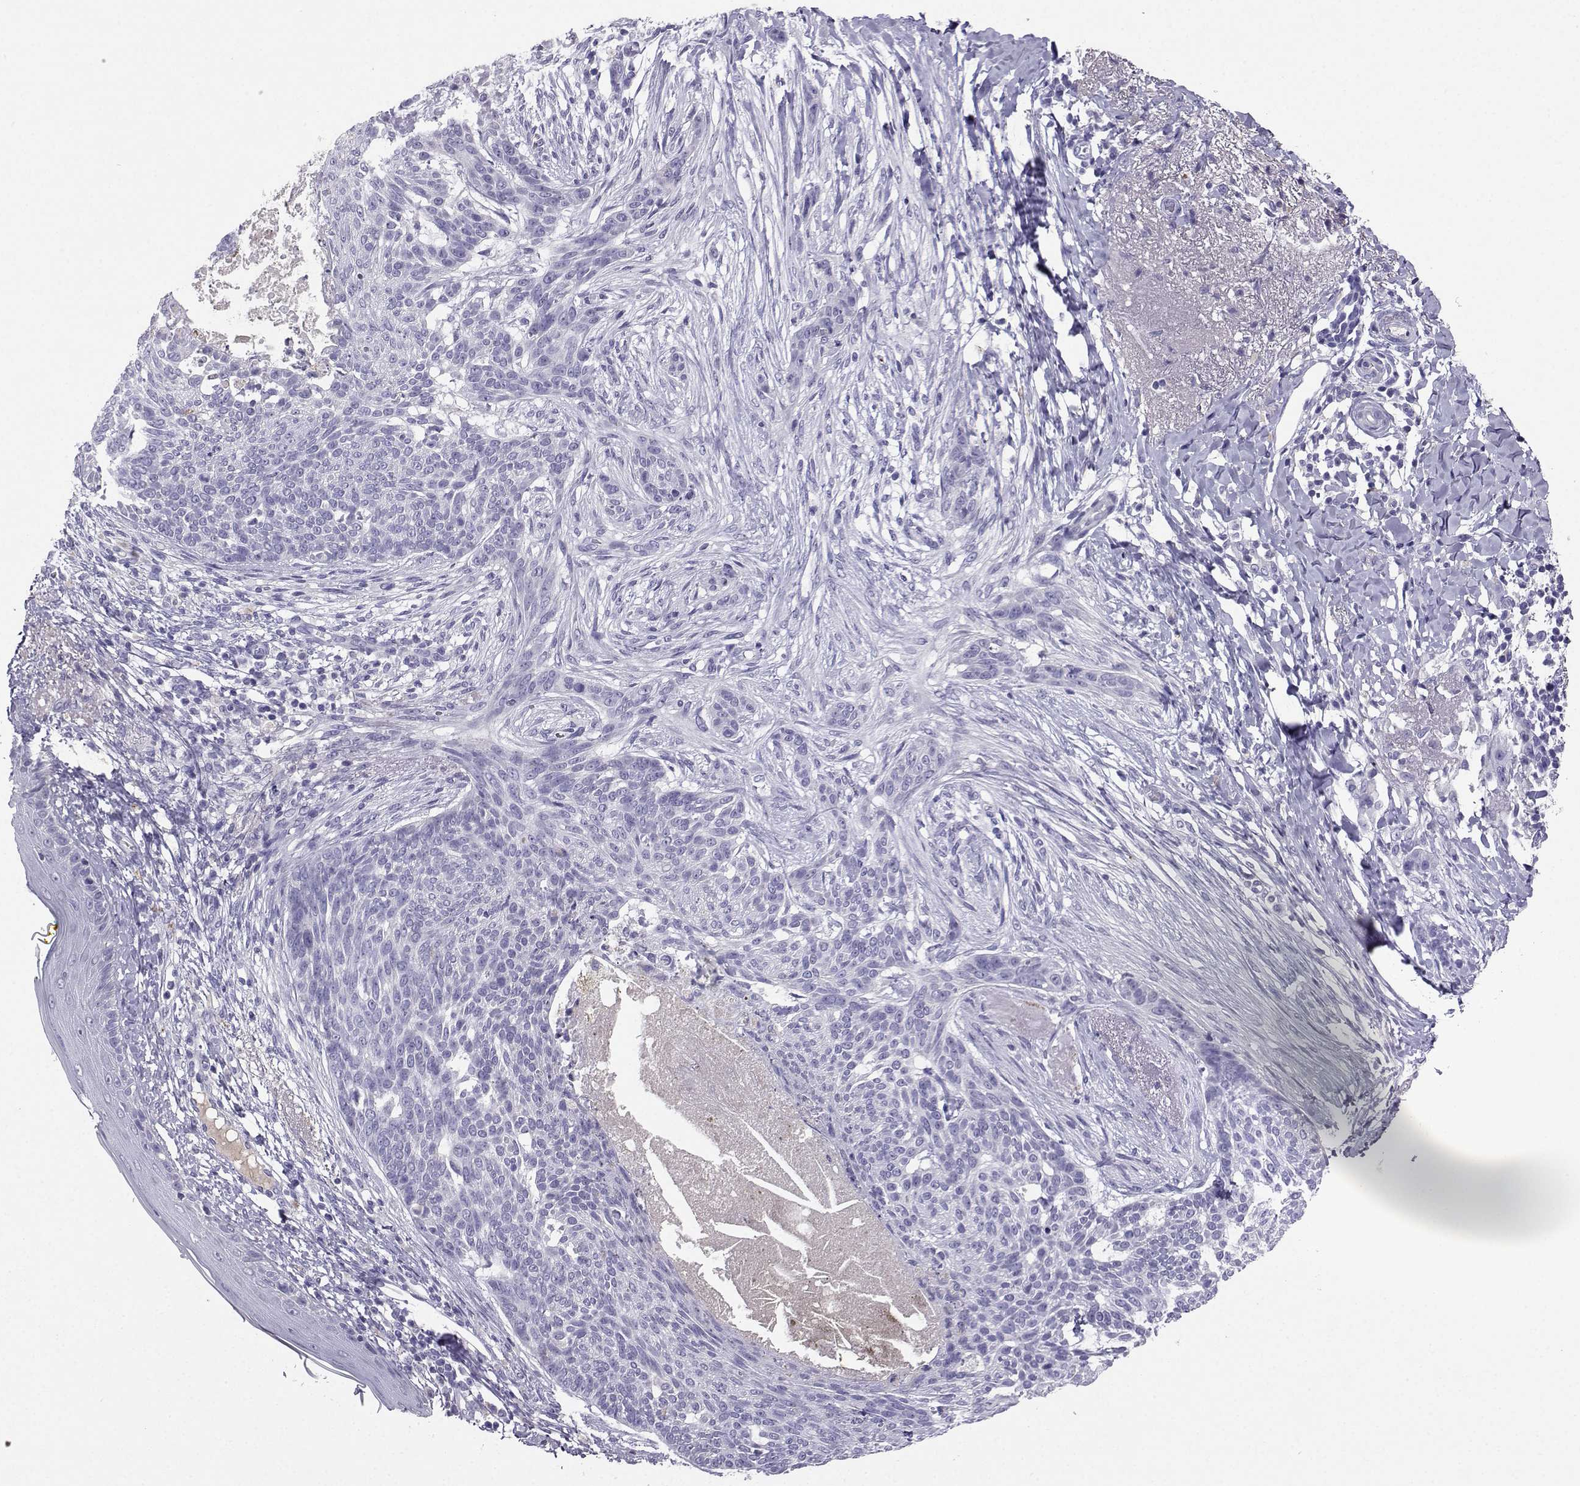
{"staining": {"intensity": "negative", "quantity": "none", "location": "none"}, "tissue": "skin cancer", "cell_type": "Tumor cells", "image_type": "cancer", "snomed": [{"axis": "morphology", "description": "Normal tissue, NOS"}, {"axis": "morphology", "description": "Basal cell carcinoma"}, {"axis": "topography", "description": "Skin"}], "caption": "Tumor cells show no significant protein positivity in basal cell carcinoma (skin).", "gene": "GRIK4", "patient": {"sex": "male", "age": 84}}